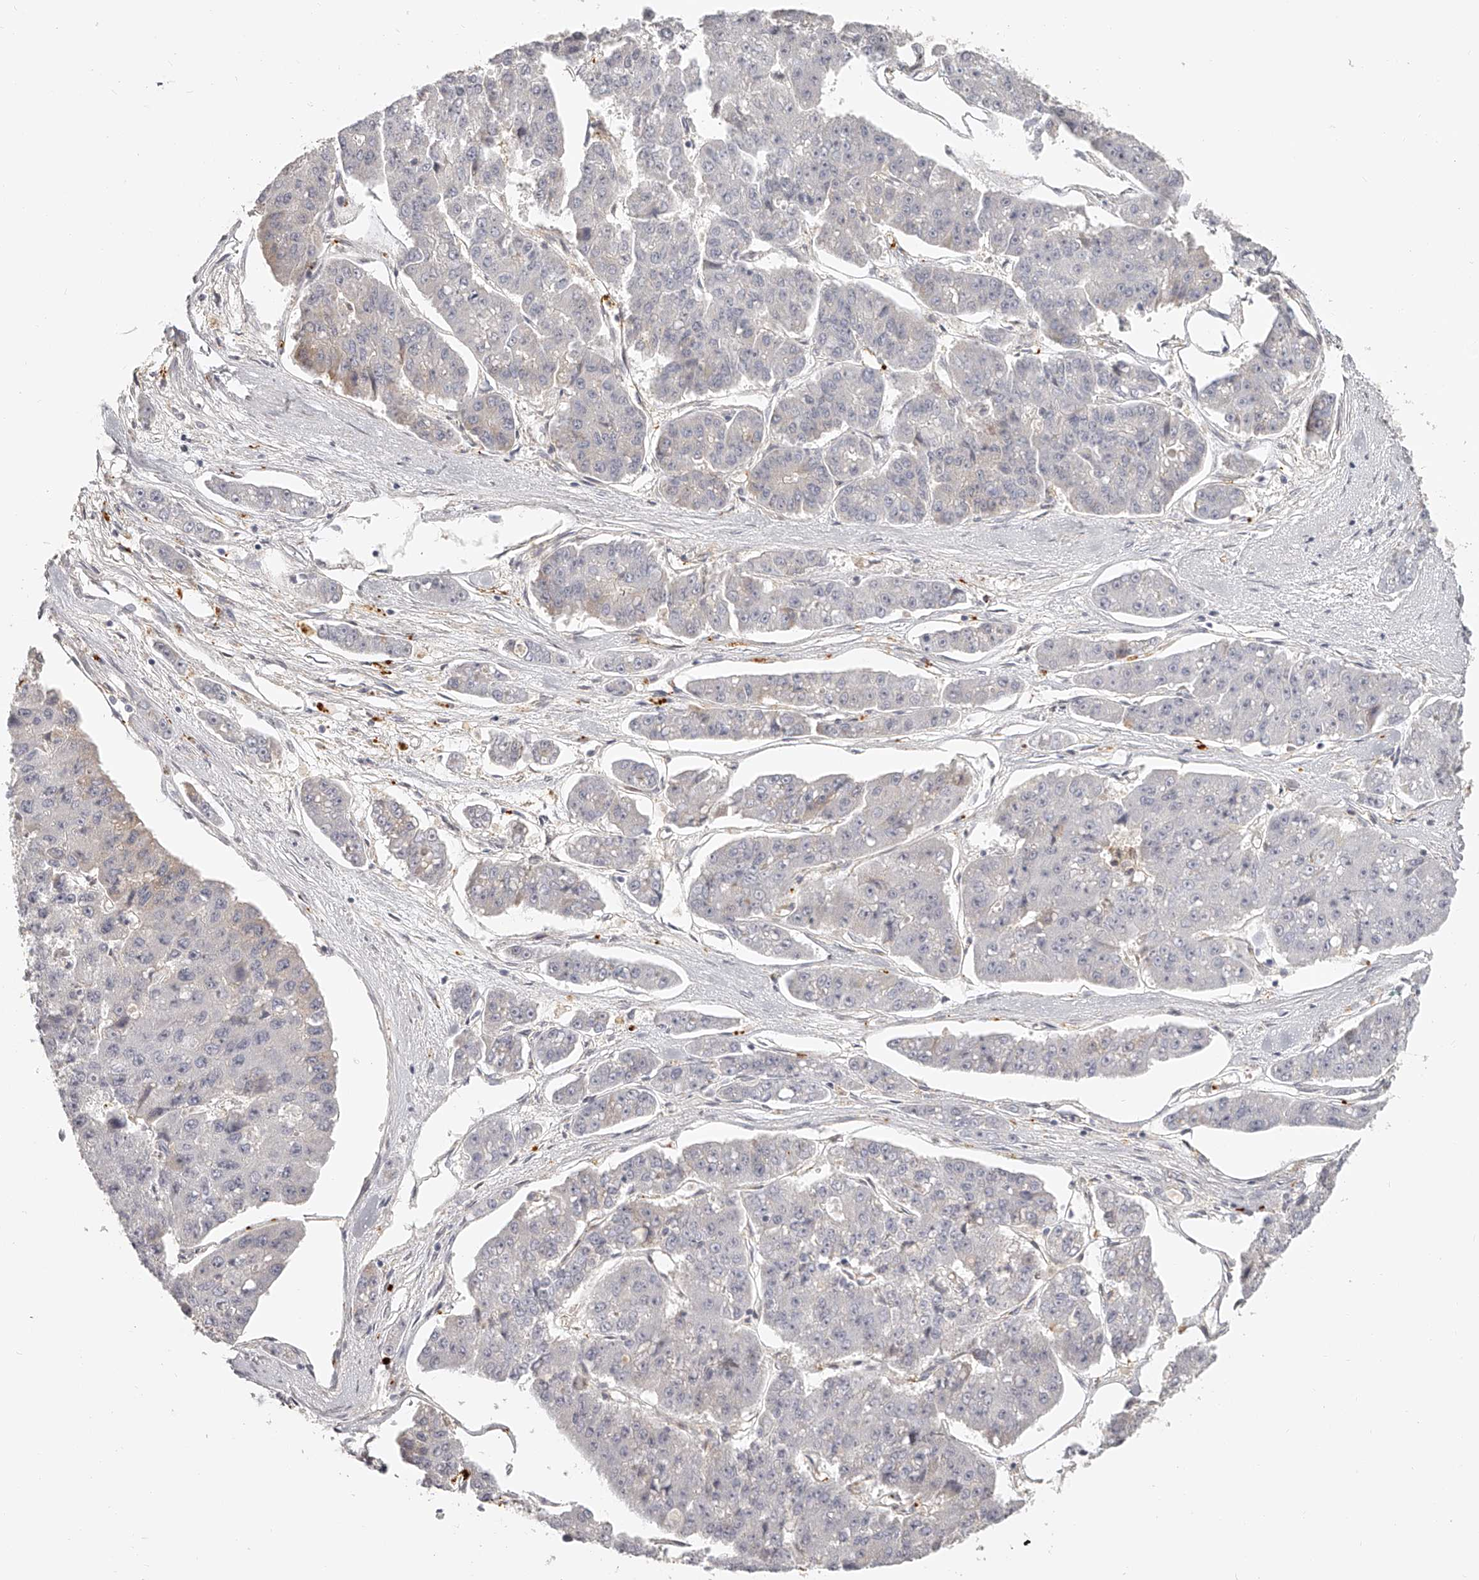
{"staining": {"intensity": "negative", "quantity": "none", "location": "none"}, "tissue": "pancreatic cancer", "cell_type": "Tumor cells", "image_type": "cancer", "snomed": [{"axis": "morphology", "description": "Adenocarcinoma, NOS"}, {"axis": "topography", "description": "Pancreas"}], "caption": "High magnification brightfield microscopy of pancreatic adenocarcinoma stained with DAB (3,3'-diaminobenzidine) (brown) and counterstained with hematoxylin (blue): tumor cells show no significant positivity.", "gene": "ITGB3", "patient": {"sex": "male", "age": 50}}